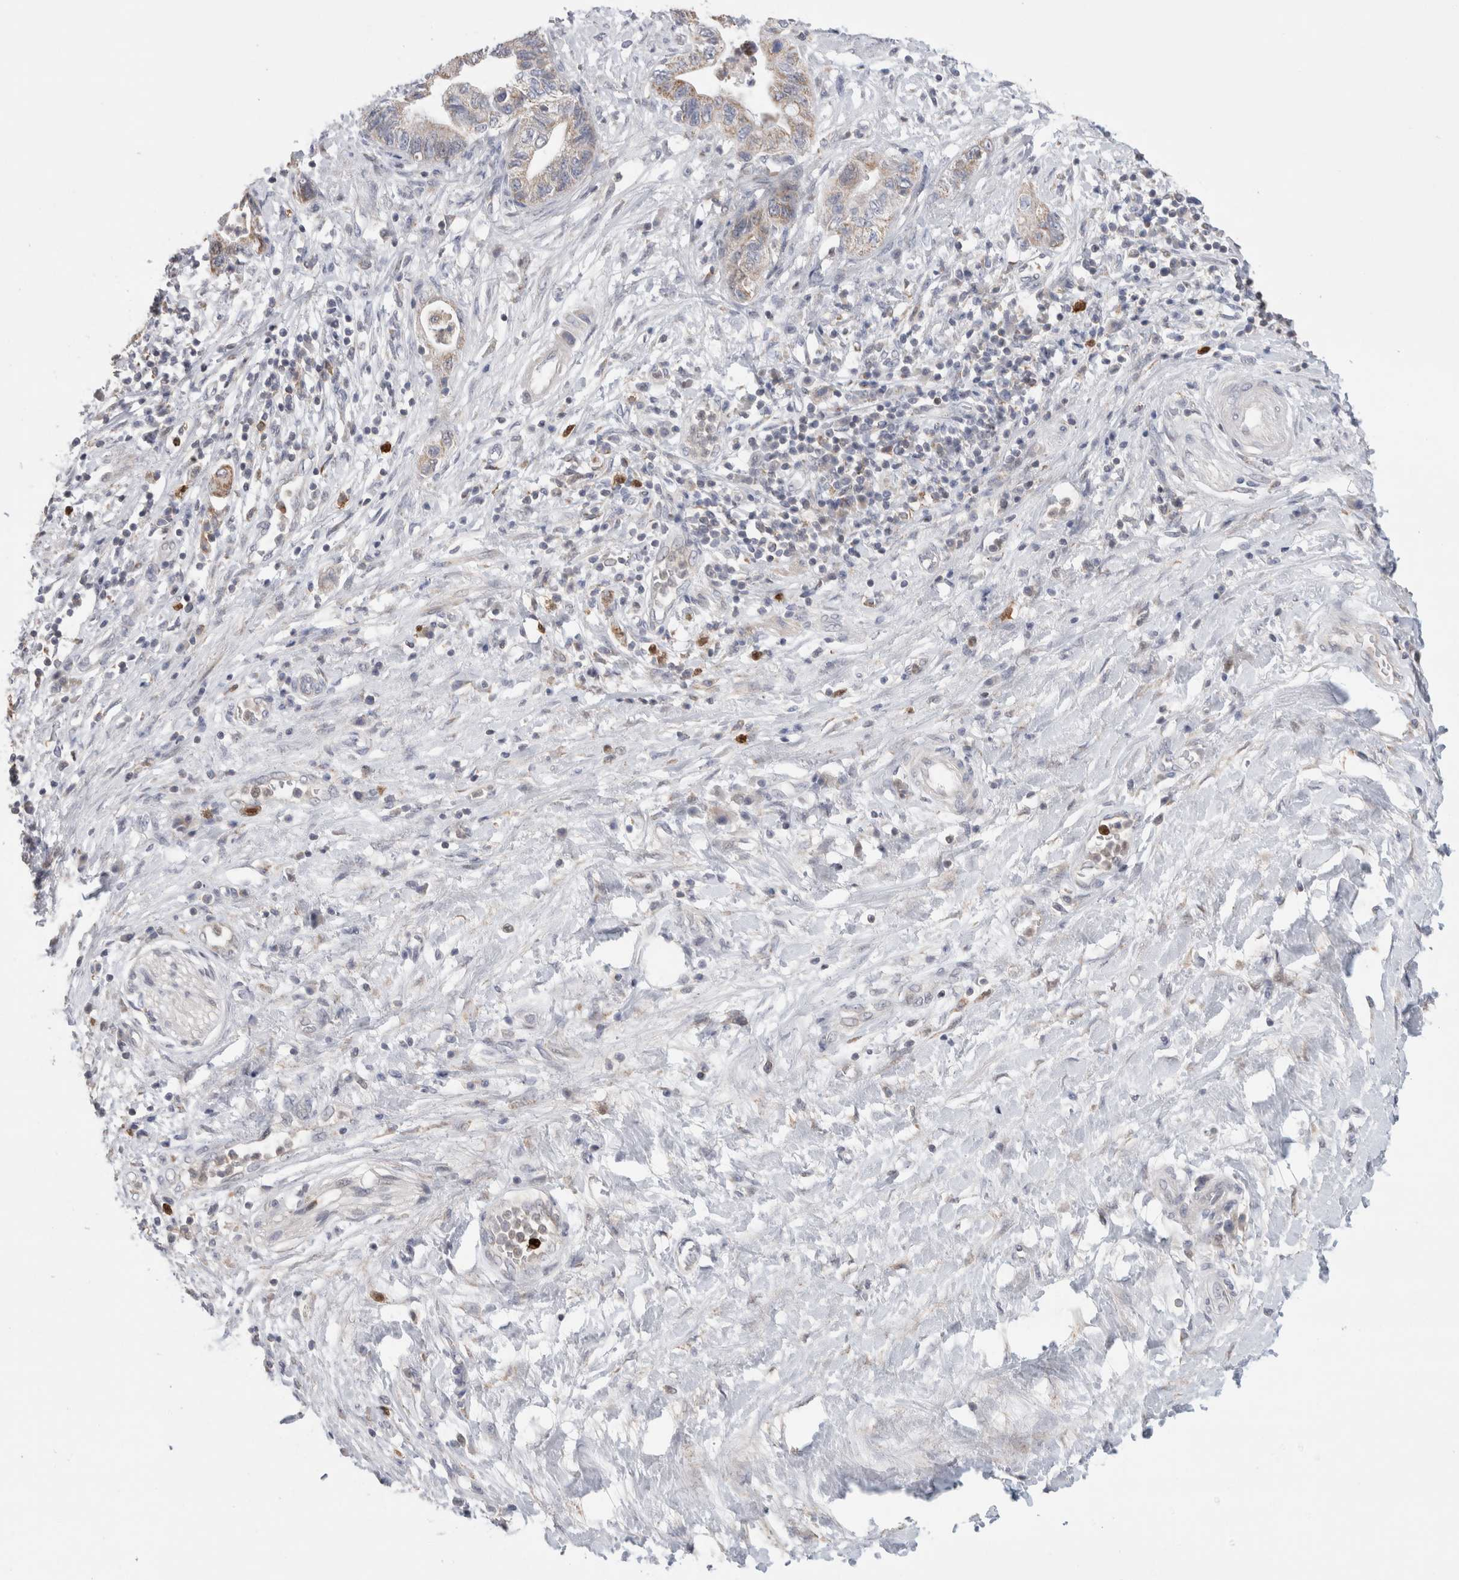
{"staining": {"intensity": "weak", "quantity": "25%-75%", "location": "cytoplasmic/membranous"}, "tissue": "pancreatic cancer", "cell_type": "Tumor cells", "image_type": "cancer", "snomed": [{"axis": "morphology", "description": "Adenocarcinoma, NOS"}, {"axis": "topography", "description": "Pancreas"}], "caption": "Adenocarcinoma (pancreatic) stained with immunohistochemistry (IHC) exhibits weak cytoplasmic/membranous staining in about 25%-75% of tumor cells.", "gene": "AGMAT", "patient": {"sex": "female", "age": 73}}